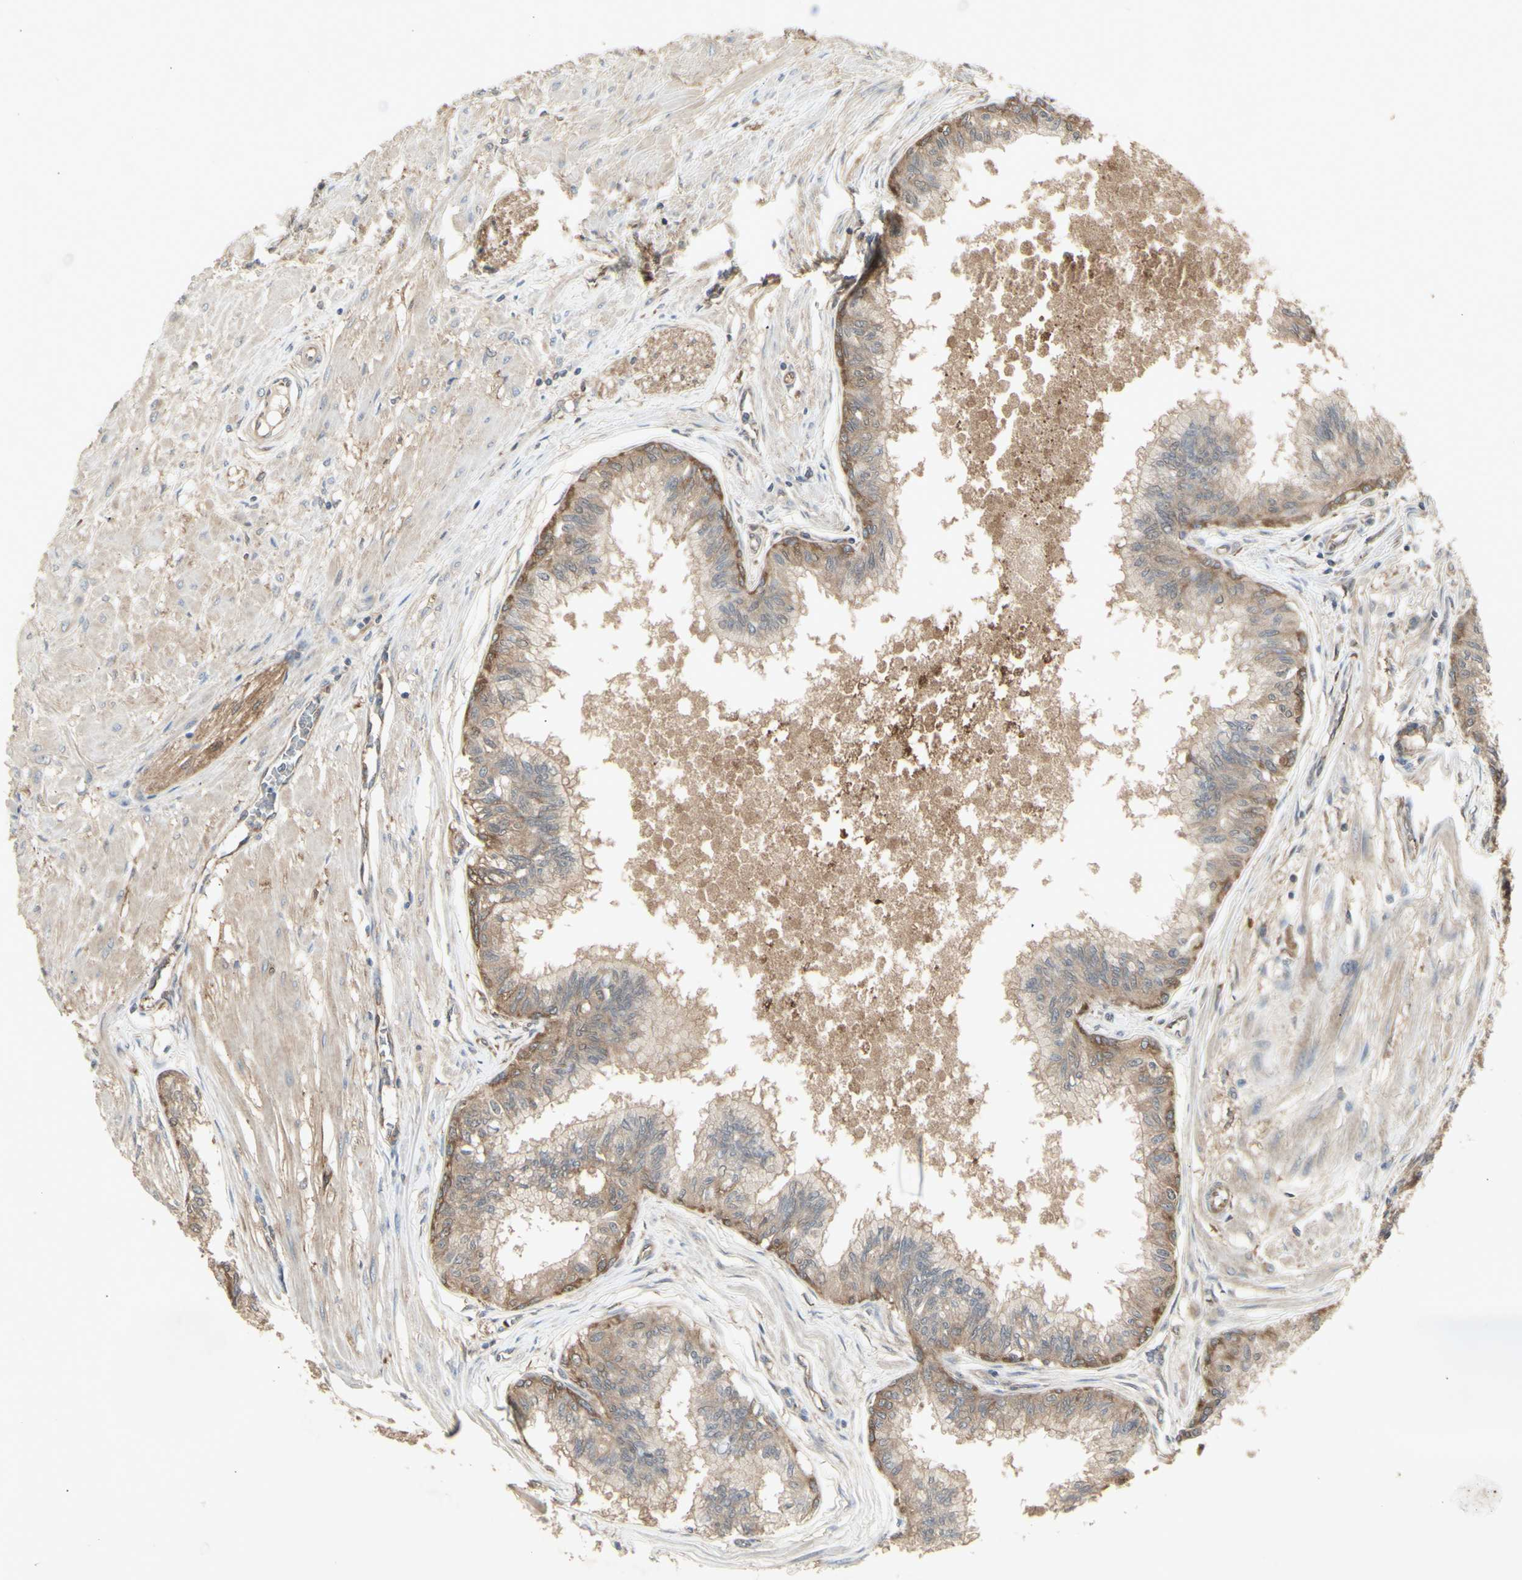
{"staining": {"intensity": "moderate", "quantity": ">75%", "location": "cytoplasmic/membranous"}, "tissue": "prostate", "cell_type": "Glandular cells", "image_type": "normal", "snomed": [{"axis": "morphology", "description": "Normal tissue, NOS"}, {"axis": "topography", "description": "Prostate"}, {"axis": "topography", "description": "Seminal veicle"}], "caption": "An immunohistochemistry (IHC) image of normal tissue is shown. Protein staining in brown labels moderate cytoplasmic/membranous positivity in prostate within glandular cells.", "gene": "CHURC1", "patient": {"sex": "male", "age": 60}}